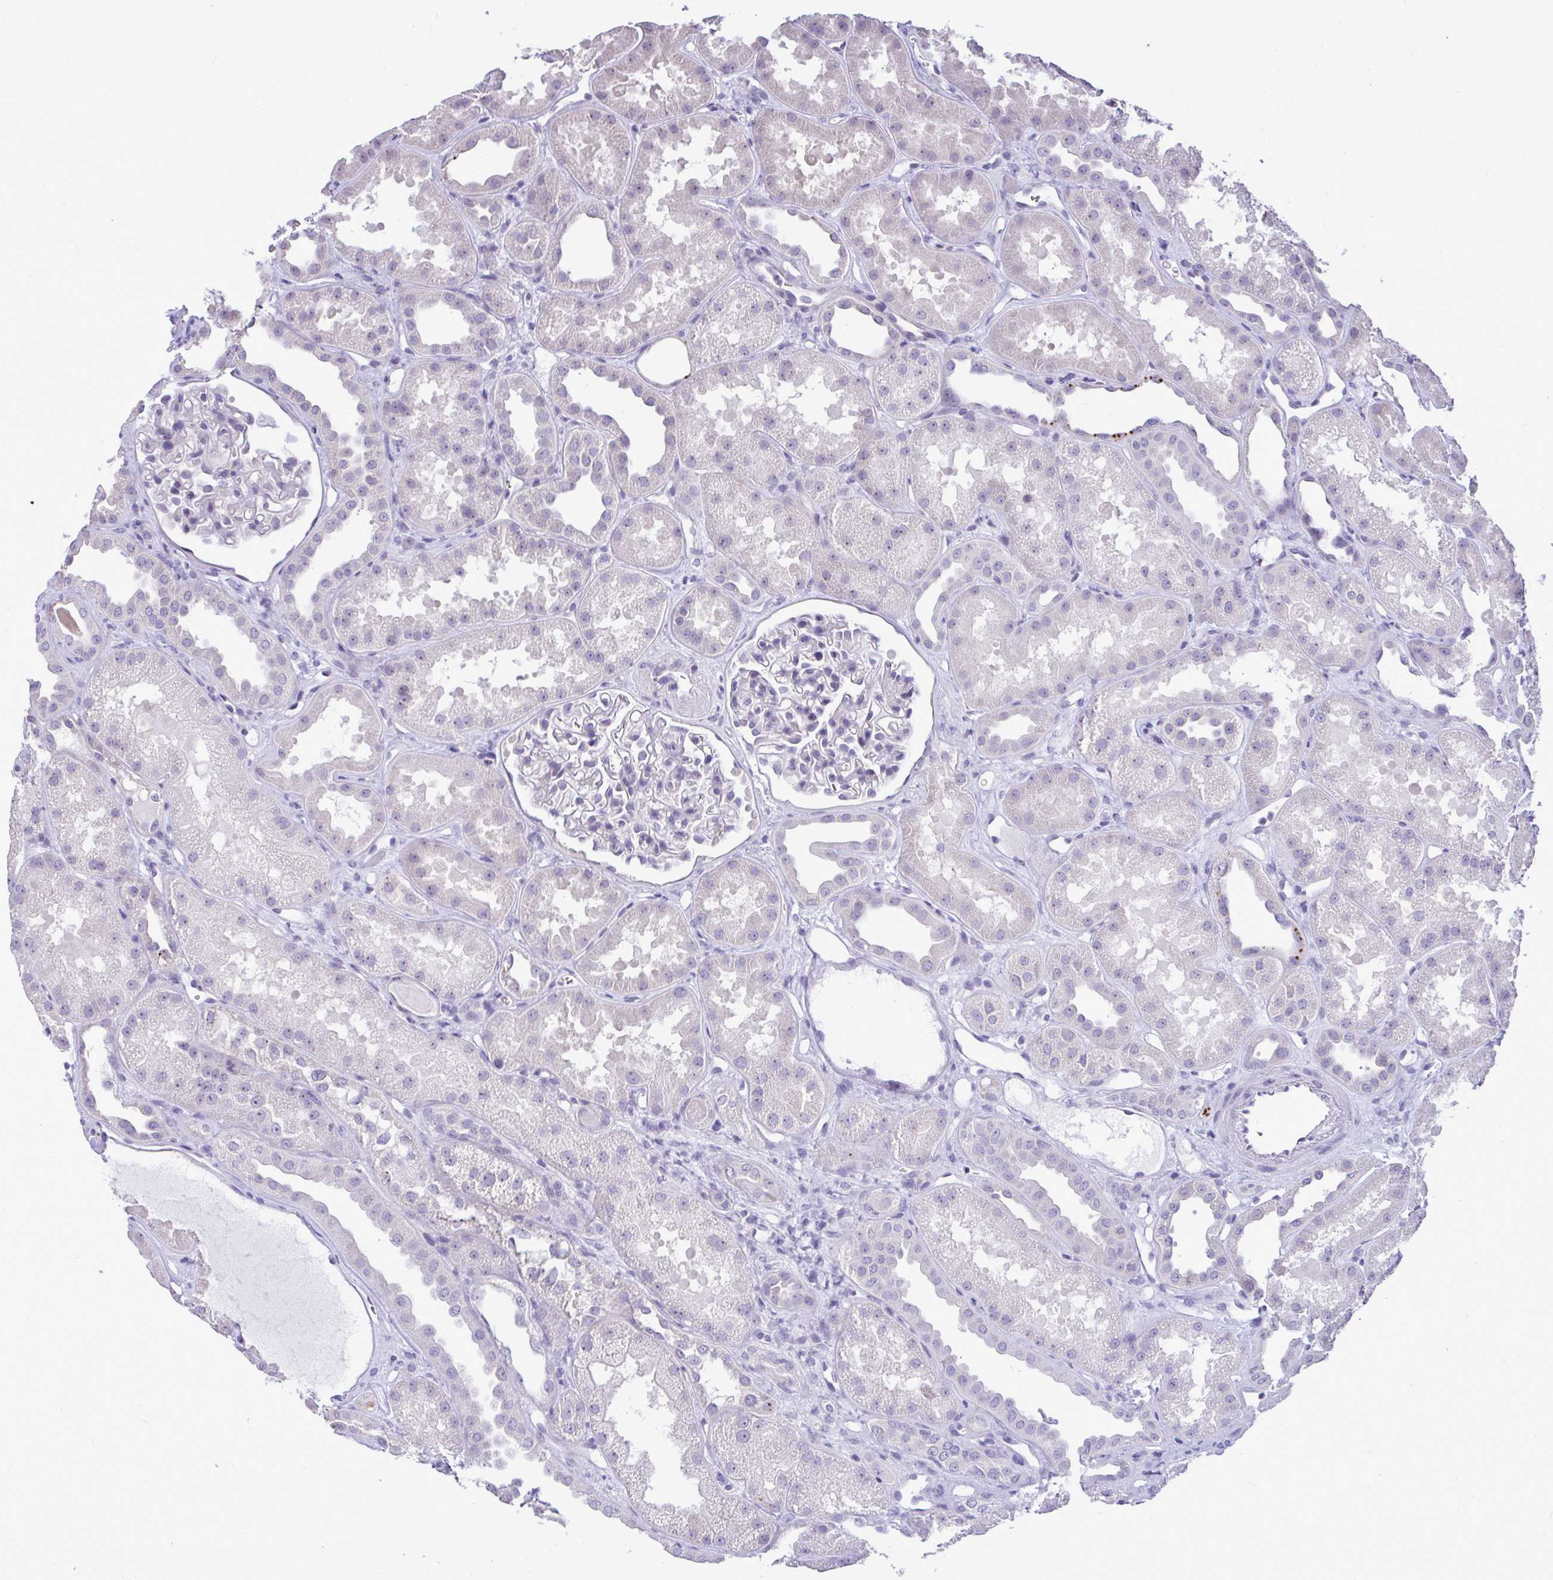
{"staining": {"intensity": "negative", "quantity": "none", "location": "none"}, "tissue": "kidney", "cell_type": "Cells in glomeruli", "image_type": "normal", "snomed": [{"axis": "morphology", "description": "Normal tissue, NOS"}, {"axis": "topography", "description": "Kidney"}], "caption": "The photomicrograph demonstrates no staining of cells in glomeruli in unremarkable kidney. (DAB IHC with hematoxylin counter stain).", "gene": "PIGK", "patient": {"sex": "male", "age": 61}}